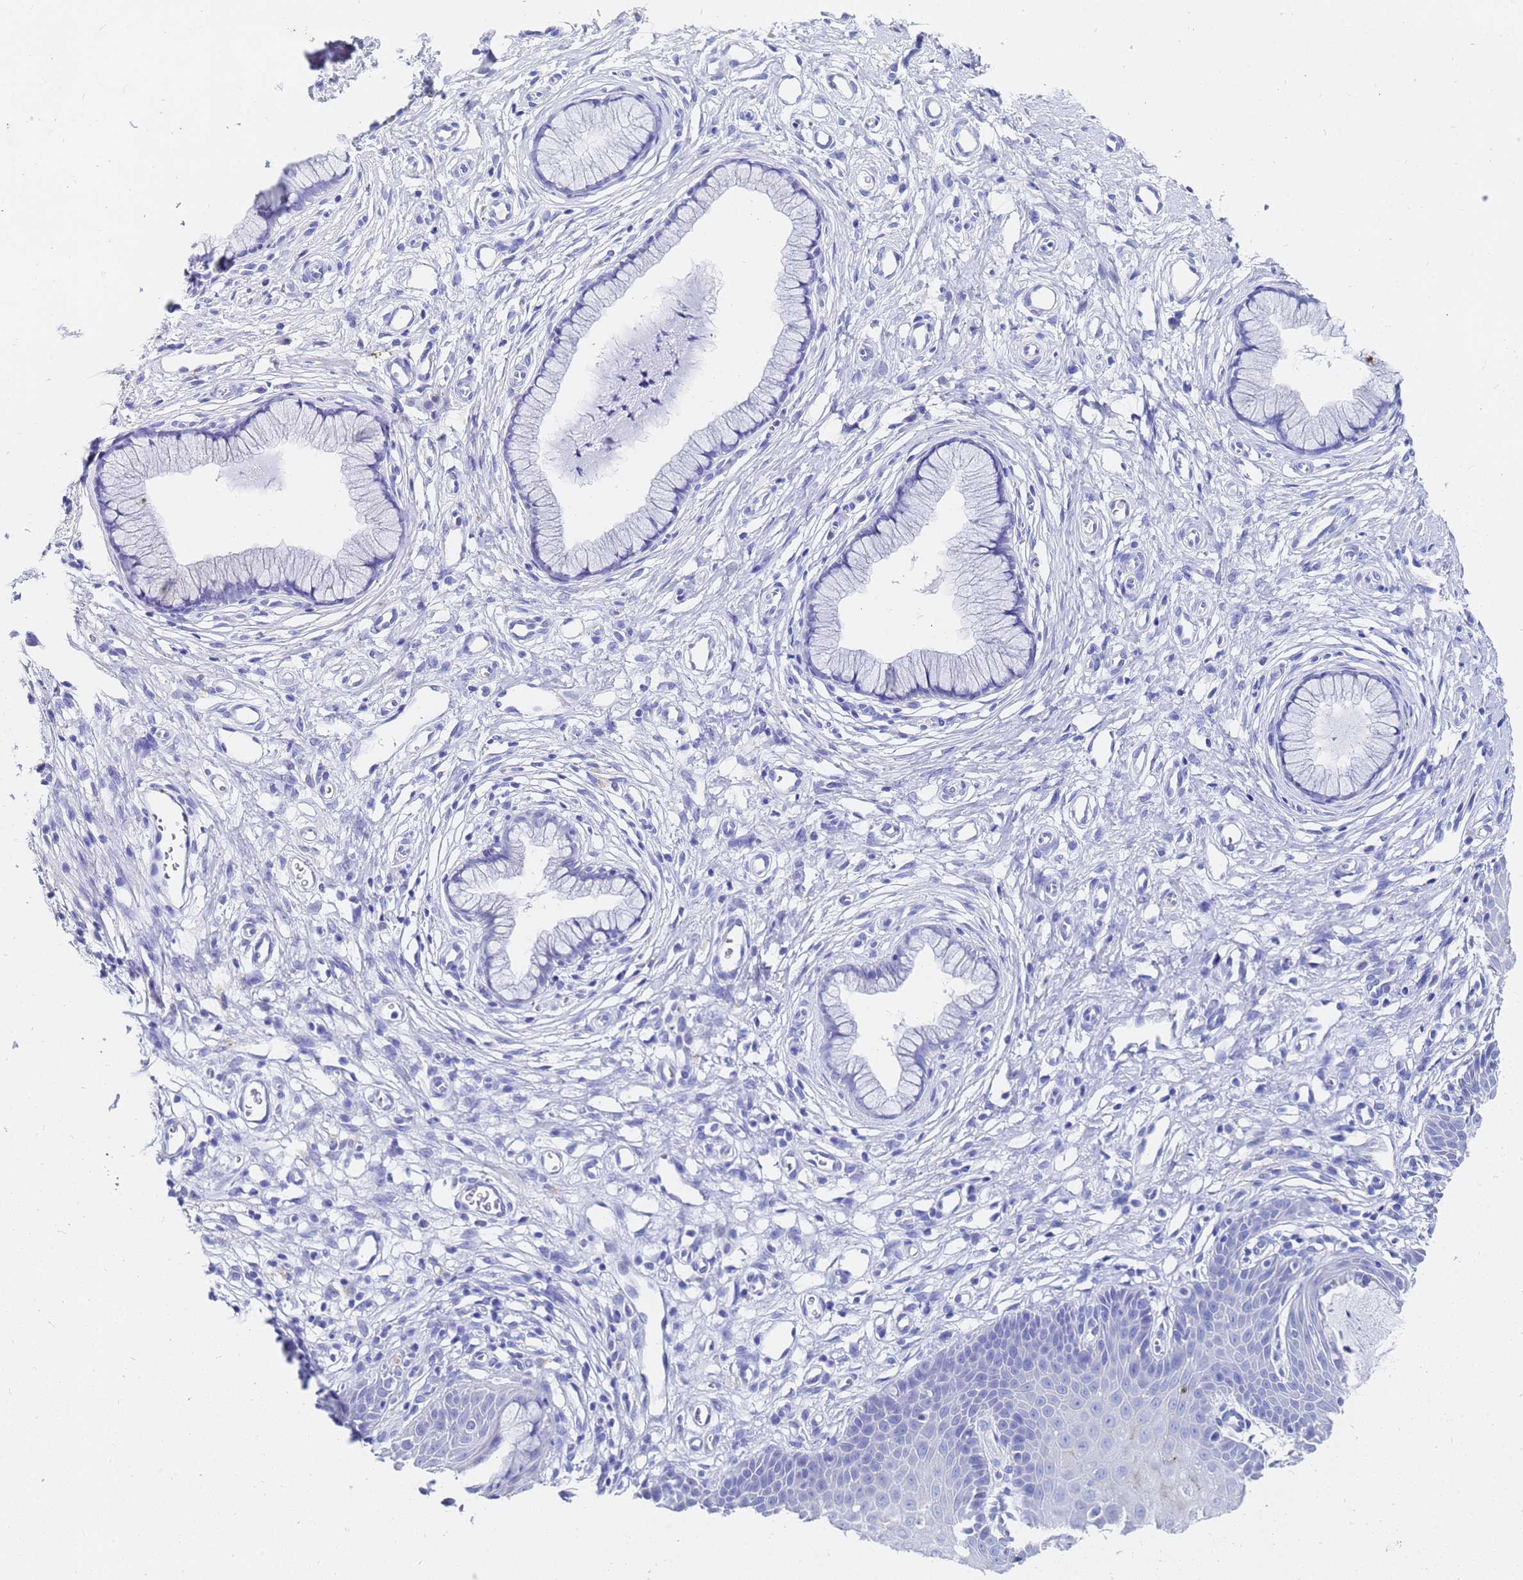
{"staining": {"intensity": "negative", "quantity": "none", "location": "none"}, "tissue": "cervix", "cell_type": "Glandular cells", "image_type": "normal", "snomed": [{"axis": "morphology", "description": "Normal tissue, NOS"}, {"axis": "topography", "description": "Cervix"}], "caption": "IHC photomicrograph of normal cervix stained for a protein (brown), which reveals no expression in glandular cells. (DAB (3,3'-diaminobenzidine) IHC visualized using brightfield microscopy, high magnification).", "gene": "C2orf72", "patient": {"sex": "female", "age": 36}}